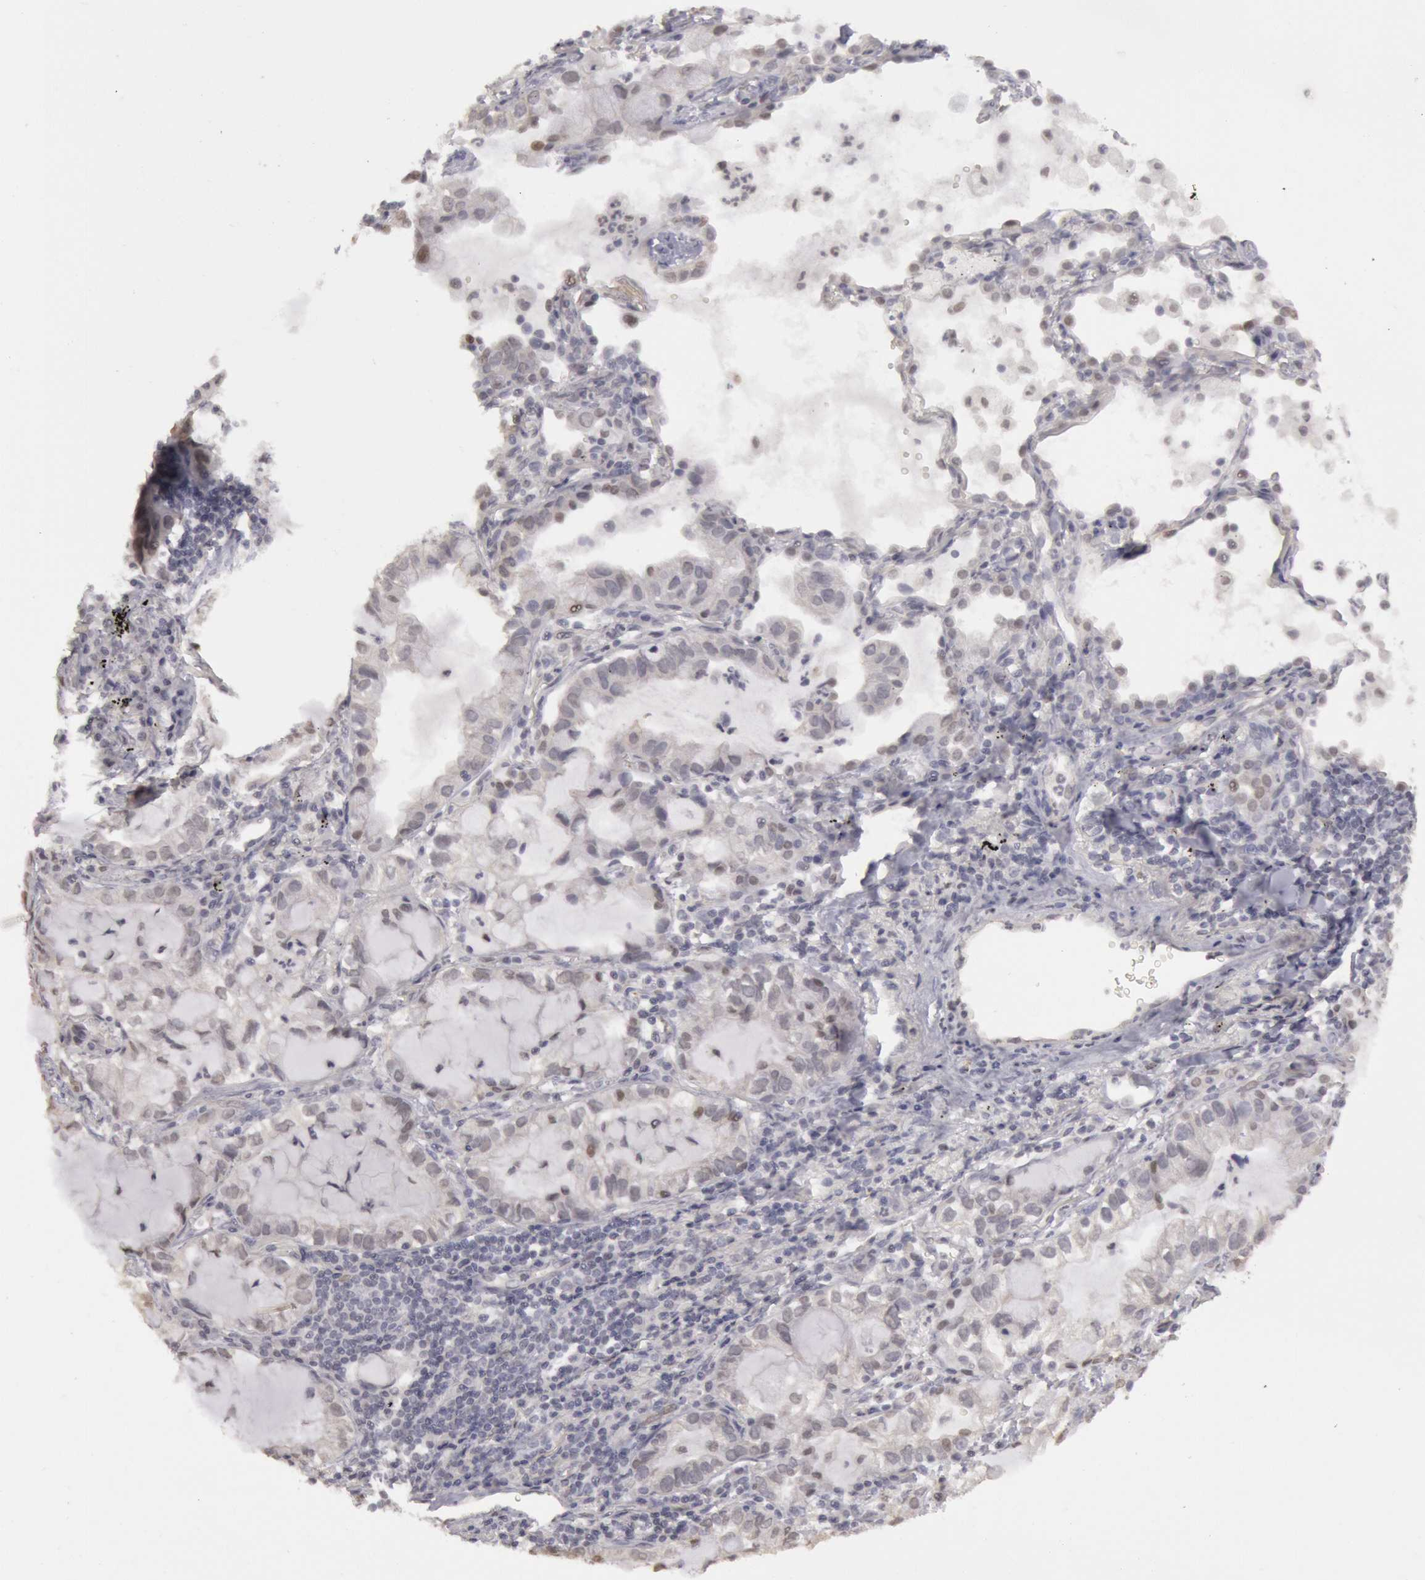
{"staining": {"intensity": "negative", "quantity": "none", "location": "none"}, "tissue": "lung cancer", "cell_type": "Tumor cells", "image_type": "cancer", "snomed": [{"axis": "morphology", "description": "Adenocarcinoma, NOS"}, {"axis": "topography", "description": "Lung"}], "caption": "This is an immunohistochemistry image of human lung cancer. There is no expression in tumor cells.", "gene": "RIMBP3C", "patient": {"sex": "female", "age": 50}}